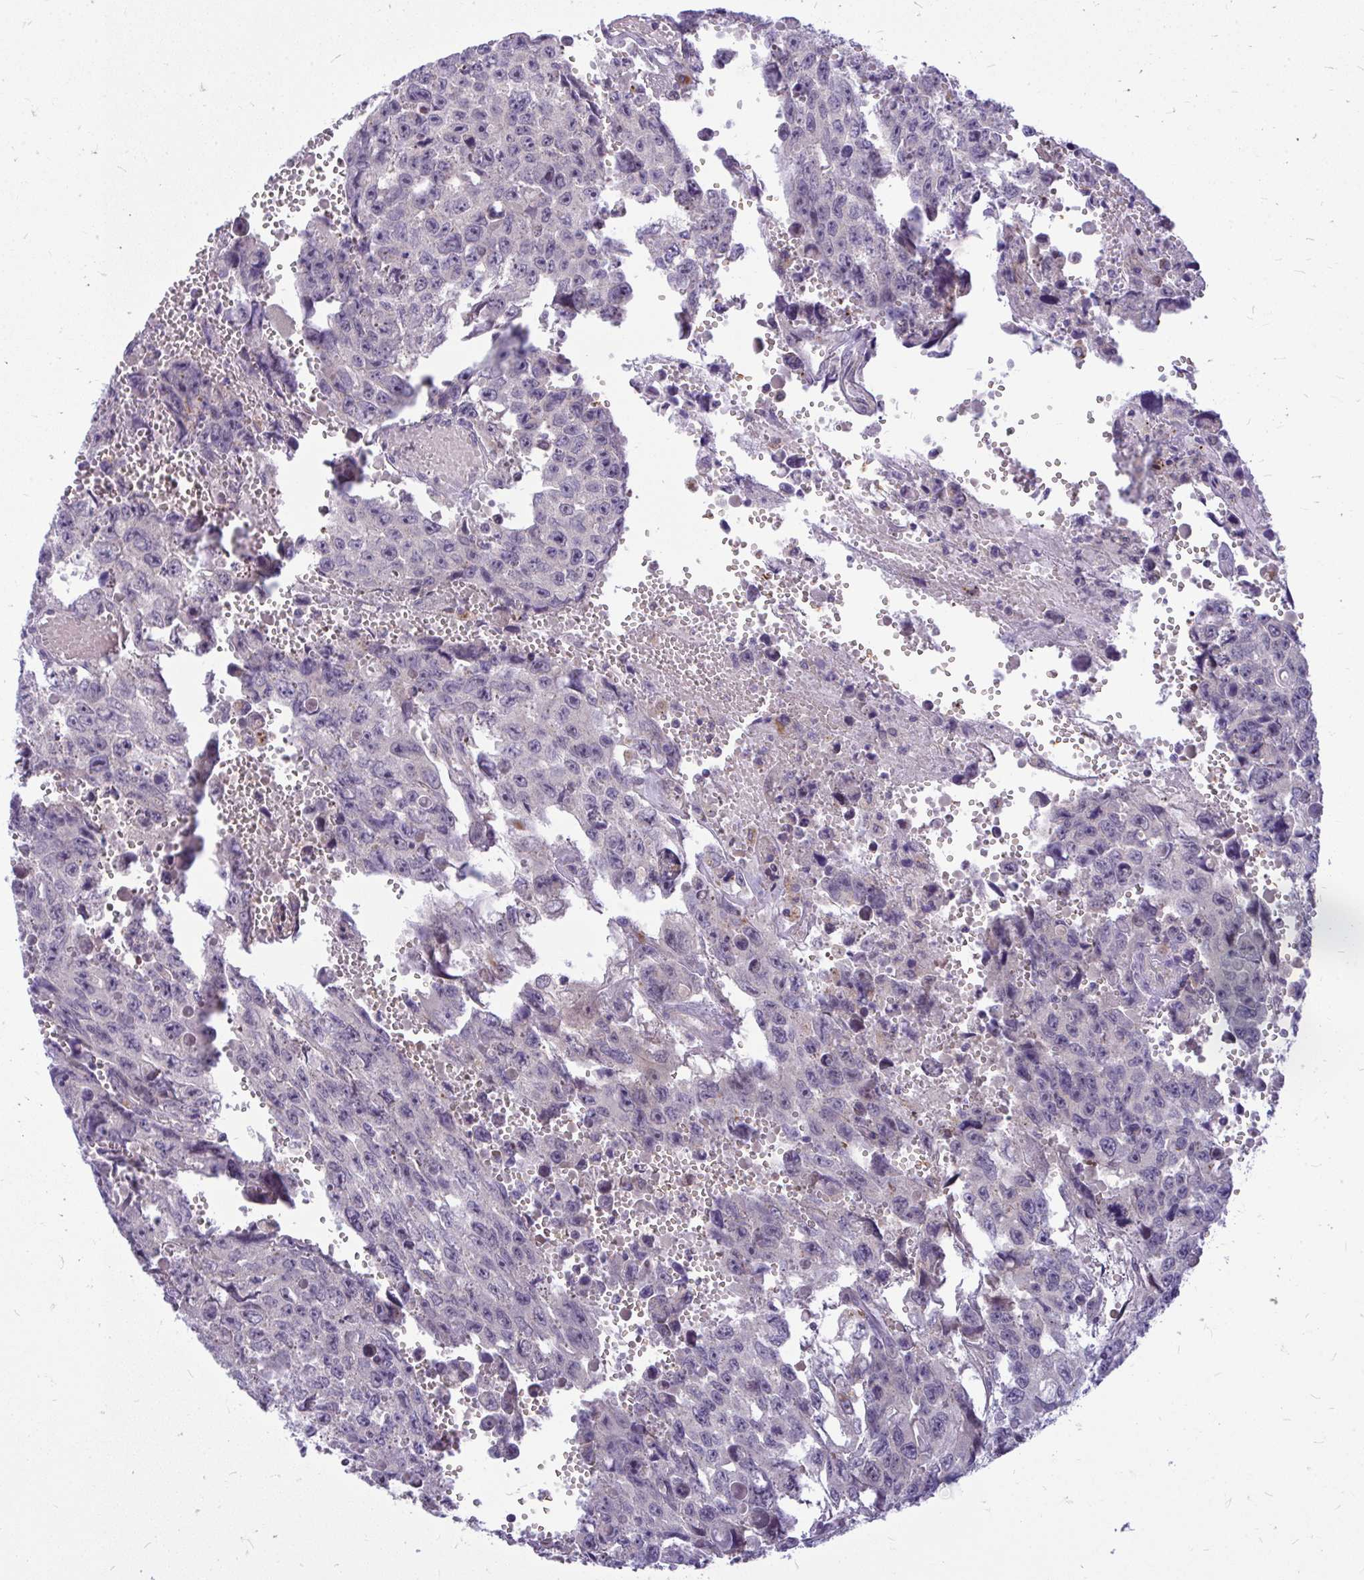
{"staining": {"intensity": "negative", "quantity": "none", "location": "none"}, "tissue": "testis cancer", "cell_type": "Tumor cells", "image_type": "cancer", "snomed": [{"axis": "morphology", "description": "Seminoma, NOS"}, {"axis": "topography", "description": "Testis"}], "caption": "An IHC histopathology image of testis seminoma is shown. There is no staining in tumor cells of testis seminoma. (DAB immunohistochemistry (IHC), high magnification).", "gene": "ZSCAN25", "patient": {"sex": "male", "age": 26}}